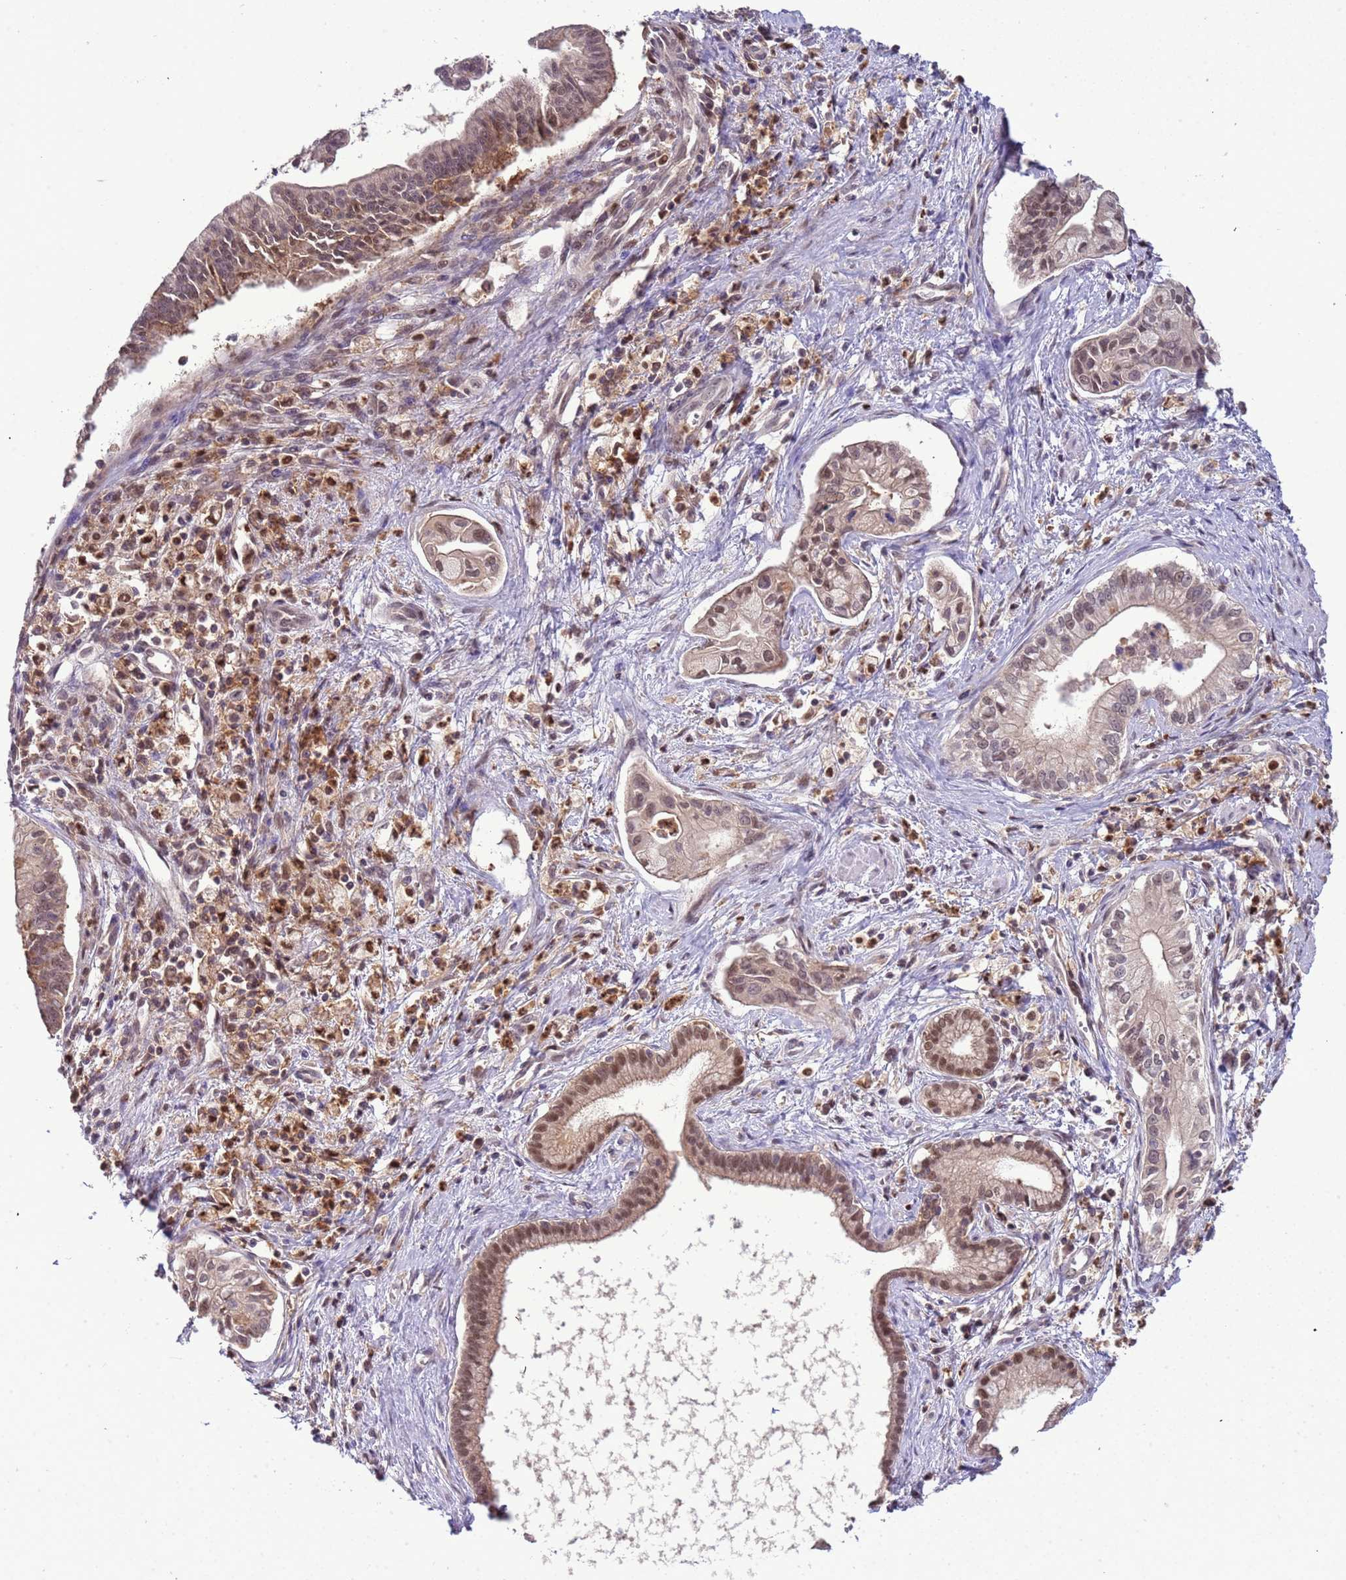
{"staining": {"intensity": "moderate", "quantity": "25%-75%", "location": "nuclear"}, "tissue": "pancreatic cancer", "cell_type": "Tumor cells", "image_type": "cancer", "snomed": [{"axis": "morphology", "description": "Adenocarcinoma, NOS"}, {"axis": "topography", "description": "Pancreas"}], "caption": "Protein positivity by immunohistochemistry exhibits moderate nuclear staining in approximately 25%-75% of tumor cells in pancreatic cancer (adenocarcinoma).", "gene": "CD53", "patient": {"sex": "male", "age": 78}}